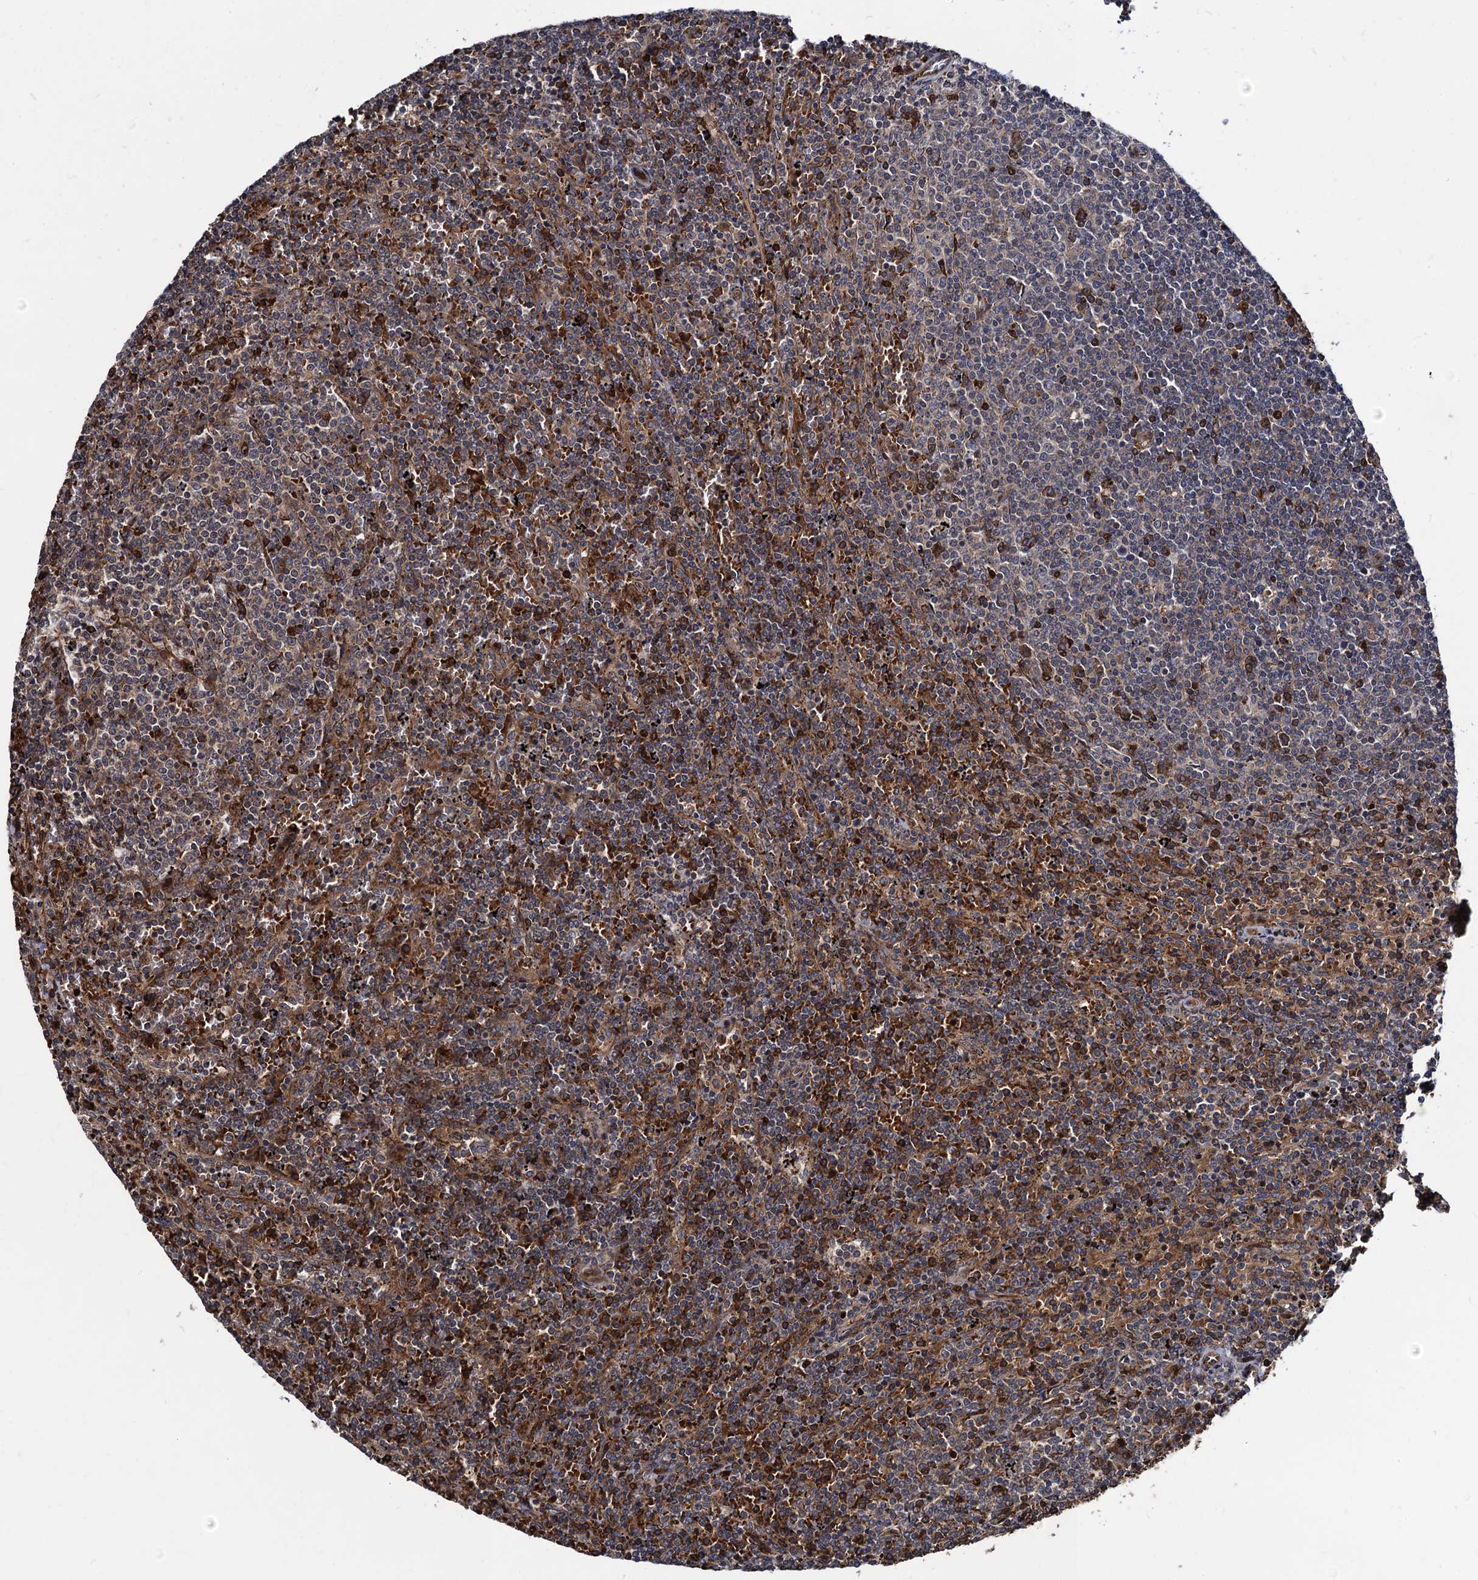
{"staining": {"intensity": "moderate", "quantity": "25%-75%", "location": "cytoplasmic/membranous"}, "tissue": "lymphoma", "cell_type": "Tumor cells", "image_type": "cancer", "snomed": [{"axis": "morphology", "description": "Malignant lymphoma, non-Hodgkin's type, Low grade"}, {"axis": "topography", "description": "Spleen"}], "caption": "IHC staining of low-grade malignant lymphoma, non-Hodgkin's type, which shows medium levels of moderate cytoplasmic/membranous staining in about 25%-75% of tumor cells indicating moderate cytoplasmic/membranous protein staining. The staining was performed using DAB (3,3'-diaminobenzidine) (brown) for protein detection and nuclei were counterstained in hematoxylin (blue).", "gene": "KXD1", "patient": {"sex": "female", "age": 50}}